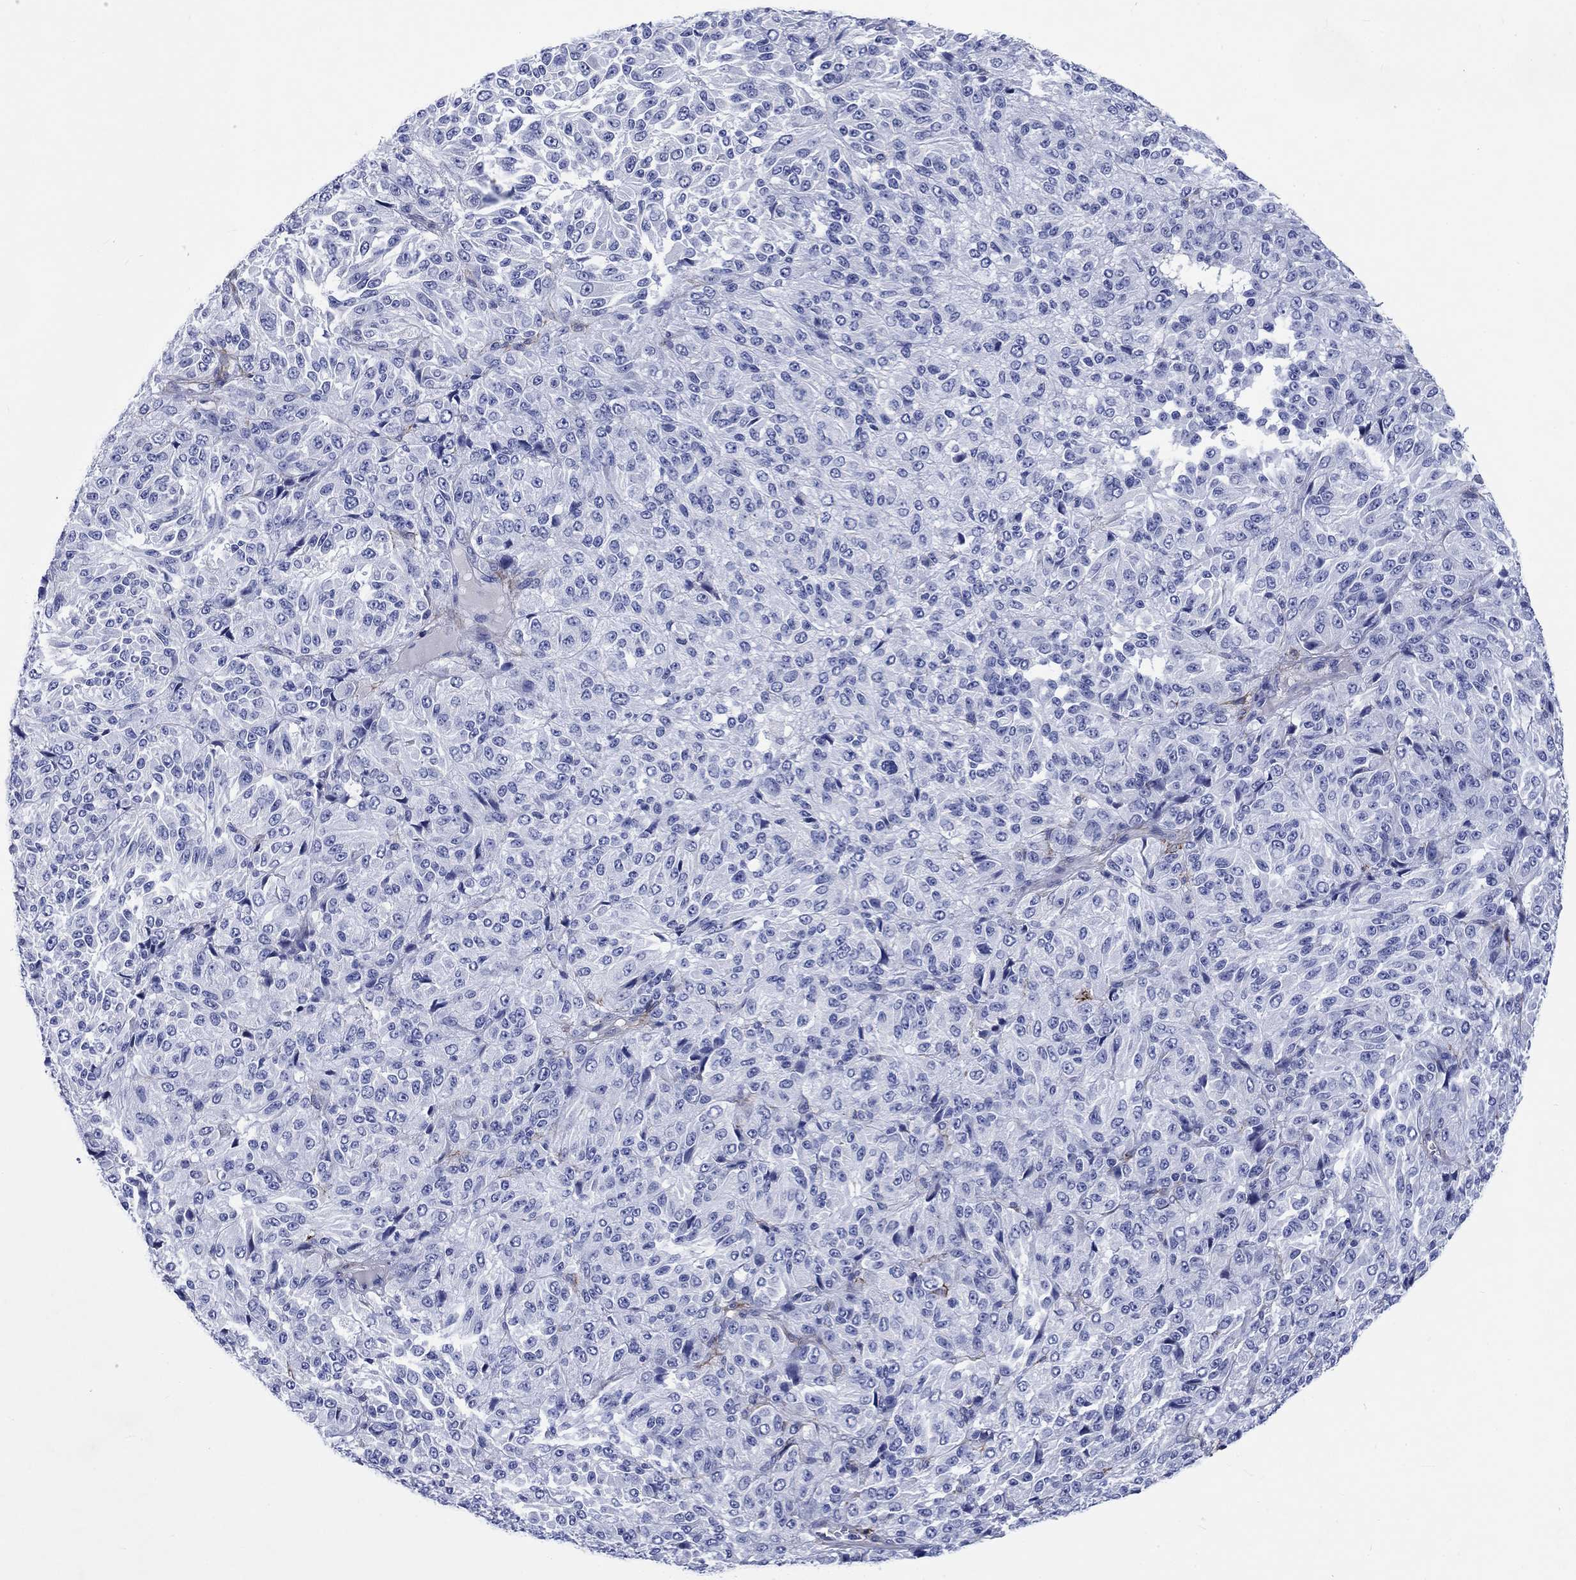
{"staining": {"intensity": "negative", "quantity": "none", "location": "none"}, "tissue": "melanoma", "cell_type": "Tumor cells", "image_type": "cancer", "snomed": [{"axis": "morphology", "description": "Malignant melanoma, Metastatic site"}, {"axis": "topography", "description": "Brain"}], "caption": "Melanoma was stained to show a protein in brown. There is no significant positivity in tumor cells.", "gene": "CACNG3", "patient": {"sex": "female", "age": 56}}